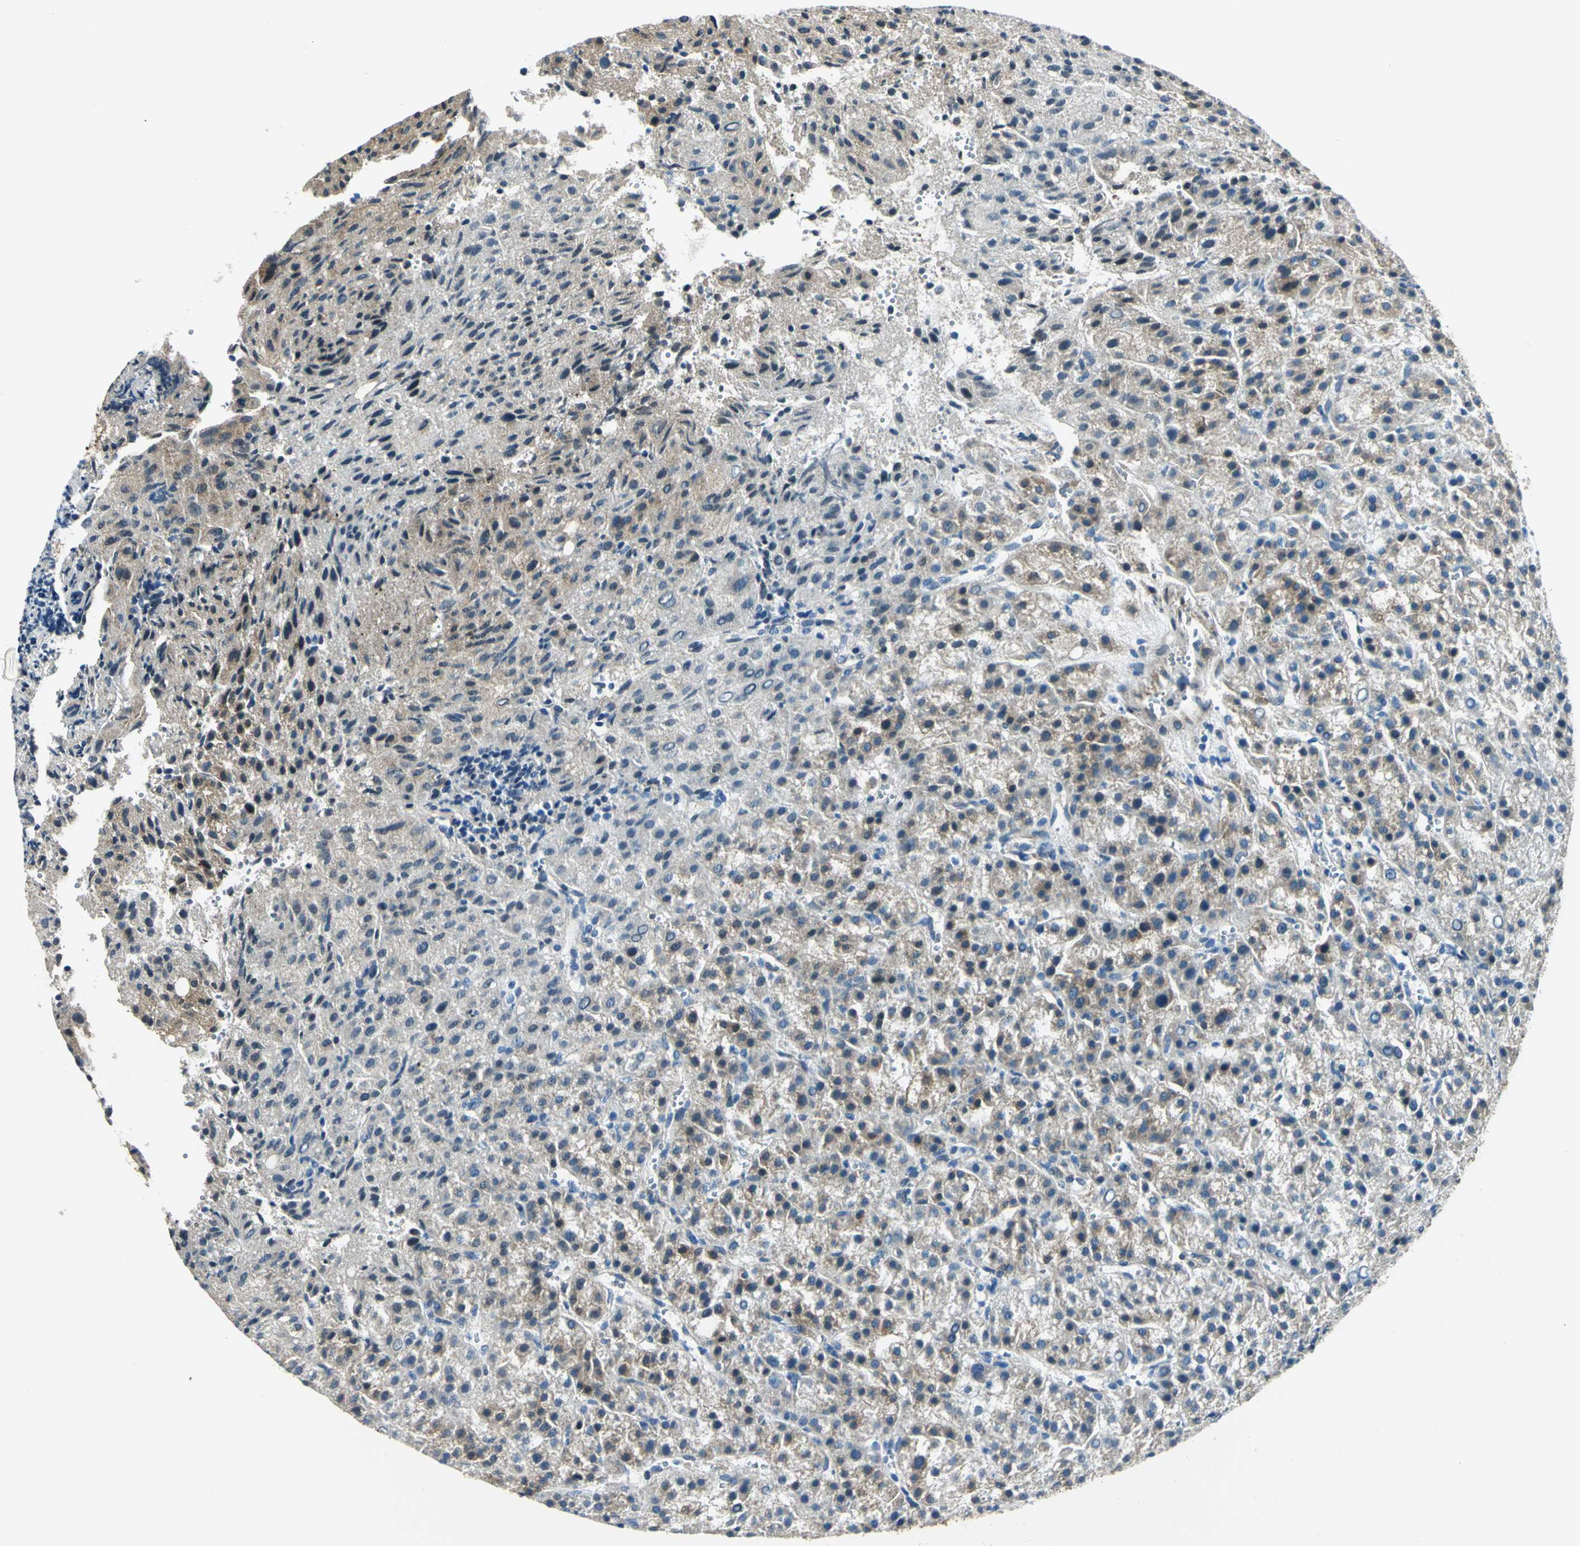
{"staining": {"intensity": "weak", "quantity": "25%-75%", "location": "cytoplasmic/membranous"}, "tissue": "liver cancer", "cell_type": "Tumor cells", "image_type": "cancer", "snomed": [{"axis": "morphology", "description": "Carcinoma, Hepatocellular, NOS"}, {"axis": "topography", "description": "Liver"}], "caption": "IHC micrograph of neoplastic tissue: liver hepatocellular carcinoma stained using immunohistochemistry shows low levels of weak protein expression localized specifically in the cytoplasmic/membranous of tumor cells, appearing as a cytoplasmic/membranous brown color.", "gene": "HSPB1", "patient": {"sex": "female", "age": 58}}